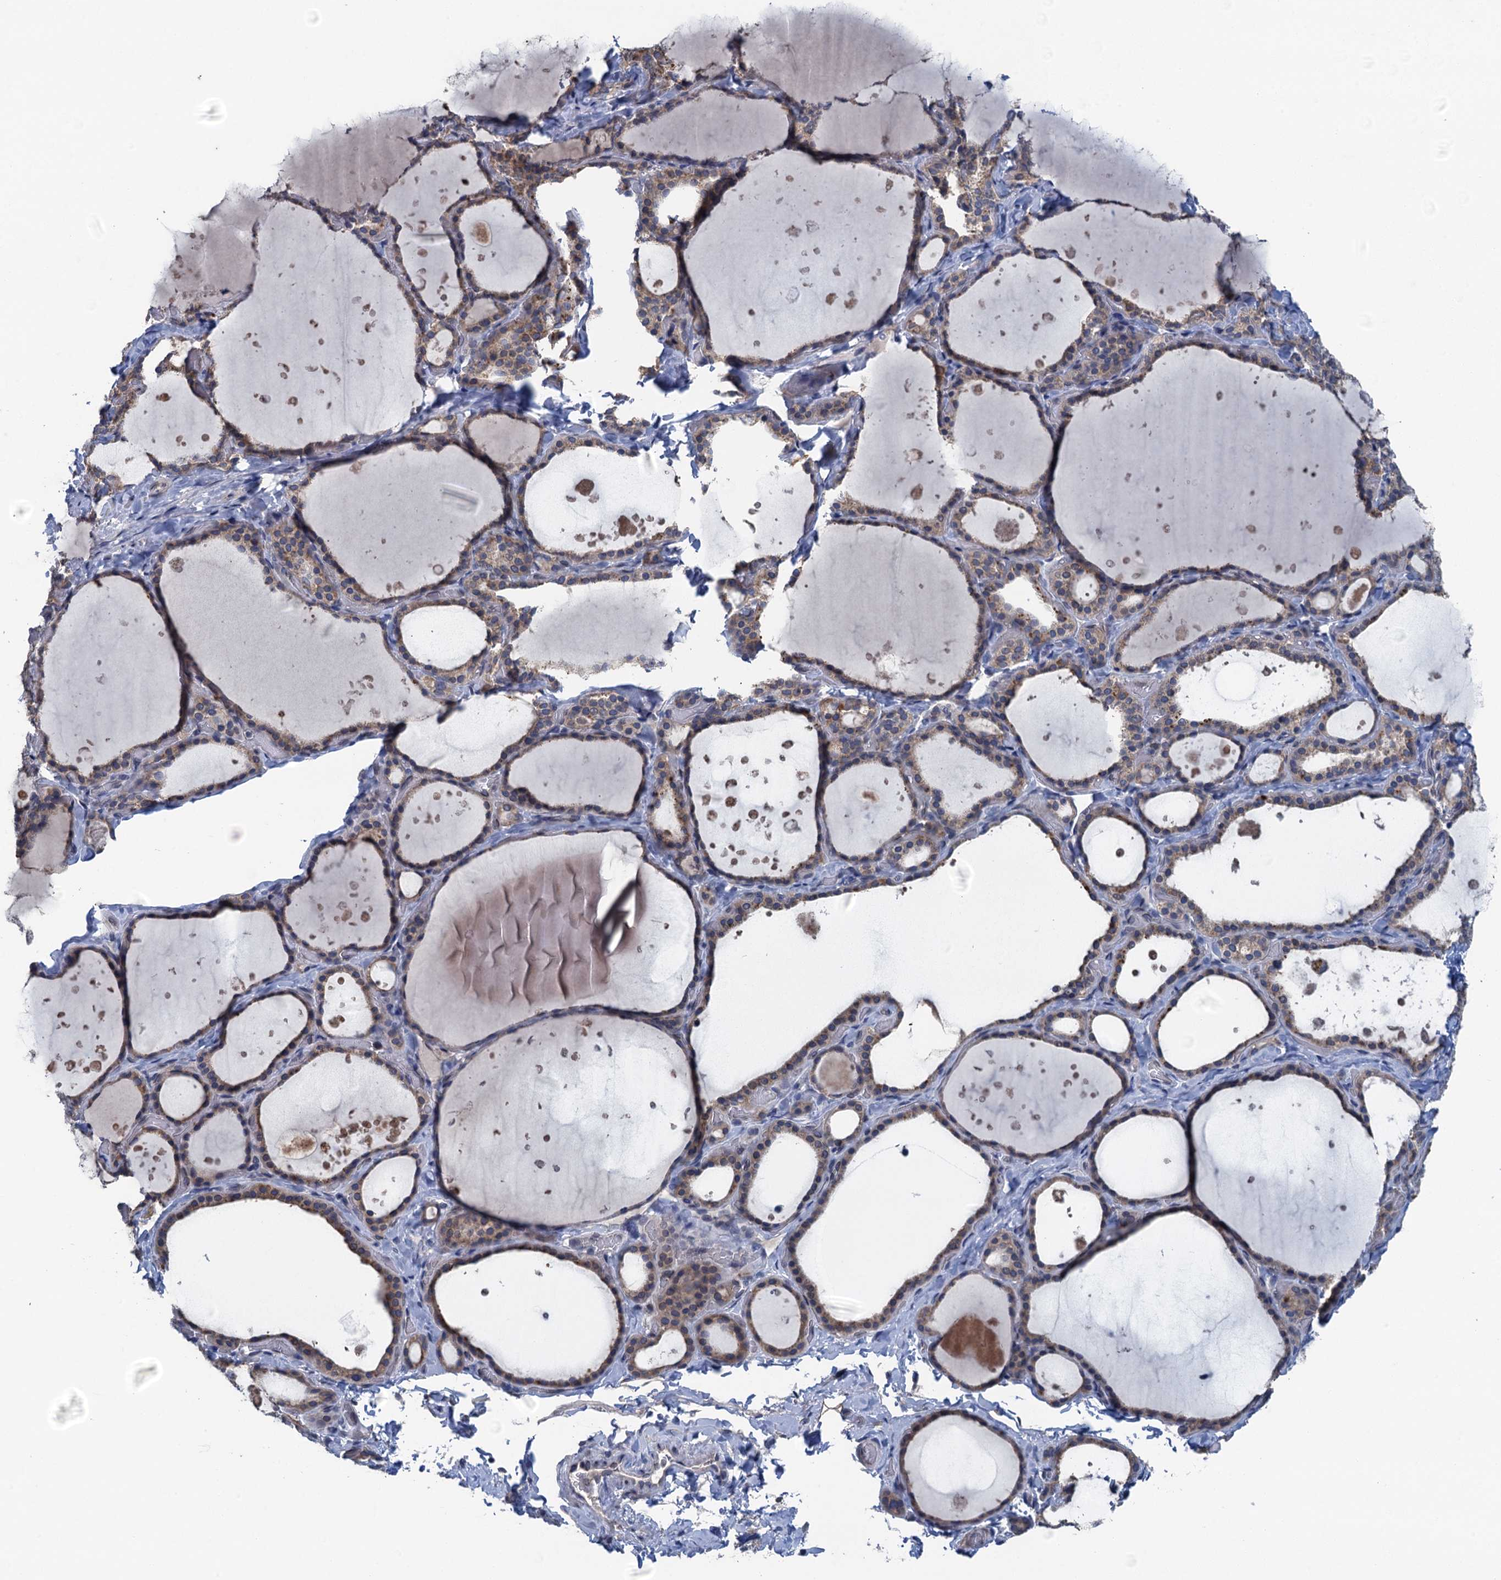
{"staining": {"intensity": "weak", "quantity": "25%-75%", "location": "cytoplasmic/membranous"}, "tissue": "thyroid gland", "cell_type": "Glandular cells", "image_type": "normal", "snomed": [{"axis": "morphology", "description": "Normal tissue, NOS"}, {"axis": "topography", "description": "Thyroid gland"}], "caption": "Weak cytoplasmic/membranous positivity is identified in about 25%-75% of glandular cells in unremarkable thyroid gland. The staining was performed using DAB (3,3'-diaminobenzidine), with brown indicating positive protein expression. Nuclei are stained blue with hematoxylin.", "gene": "CTU2", "patient": {"sex": "female", "age": 44}}